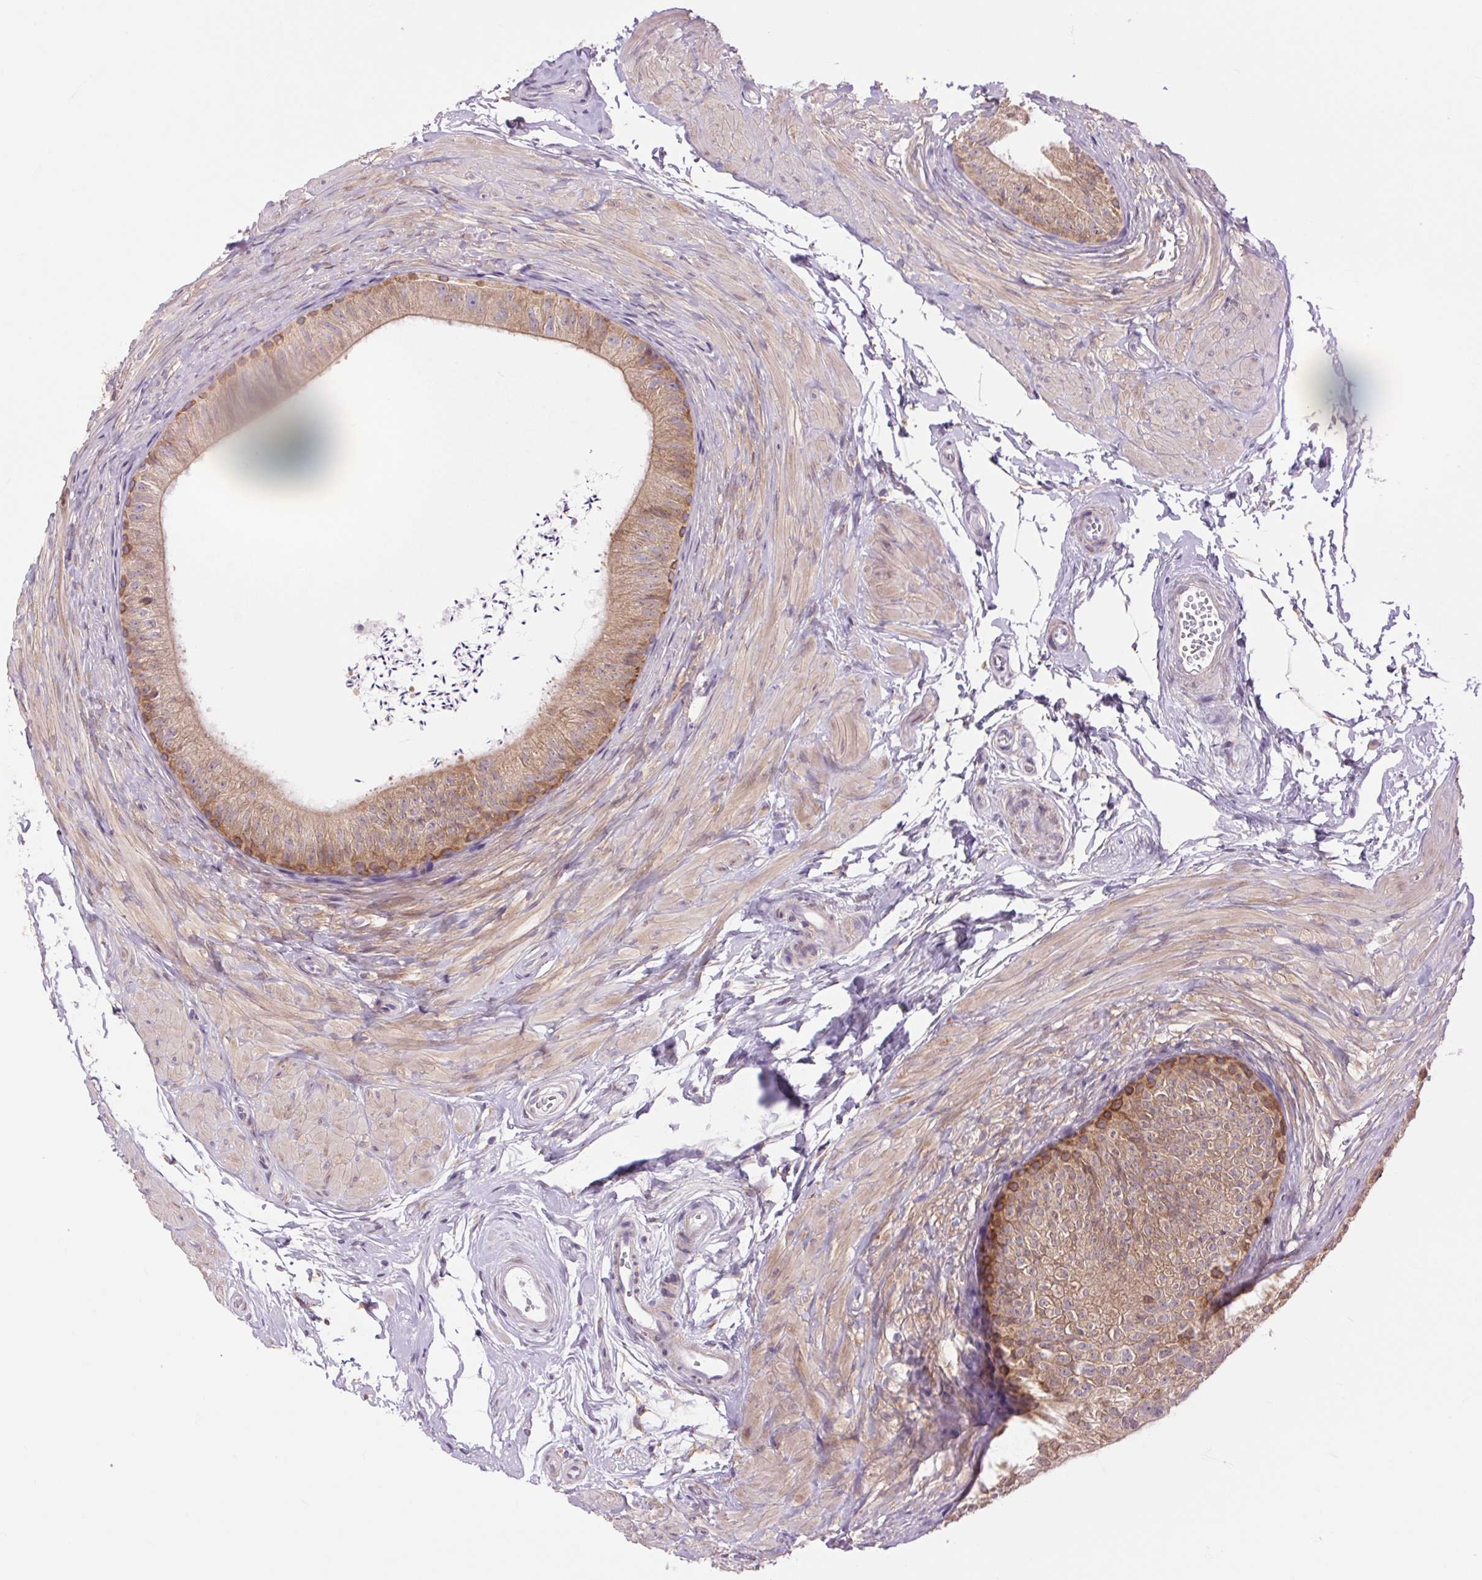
{"staining": {"intensity": "moderate", "quantity": "<25%", "location": "cytoplasmic/membranous"}, "tissue": "epididymis", "cell_type": "Glandular cells", "image_type": "normal", "snomed": [{"axis": "morphology", "description": "Normal tissue, NOS"}, {"axis": "topography", "description": "Epididymis, spermatic cord, NOS"}, {"axis": "topography", "description": "Epididymis"}, {"axis": "topography", "description": "Peripheral nerve tissue"}], "caption": "Epididymis stained with DAB immunohistochemistry demonstrates low levels of moderate cytoplasmic/membranous staining in approximately <25% of glandular cells. (DAB IHC with brightfield microscopy, high magnification).", "gene": "SOWAHC", "patient": {"sex": "male", "age": 29}}